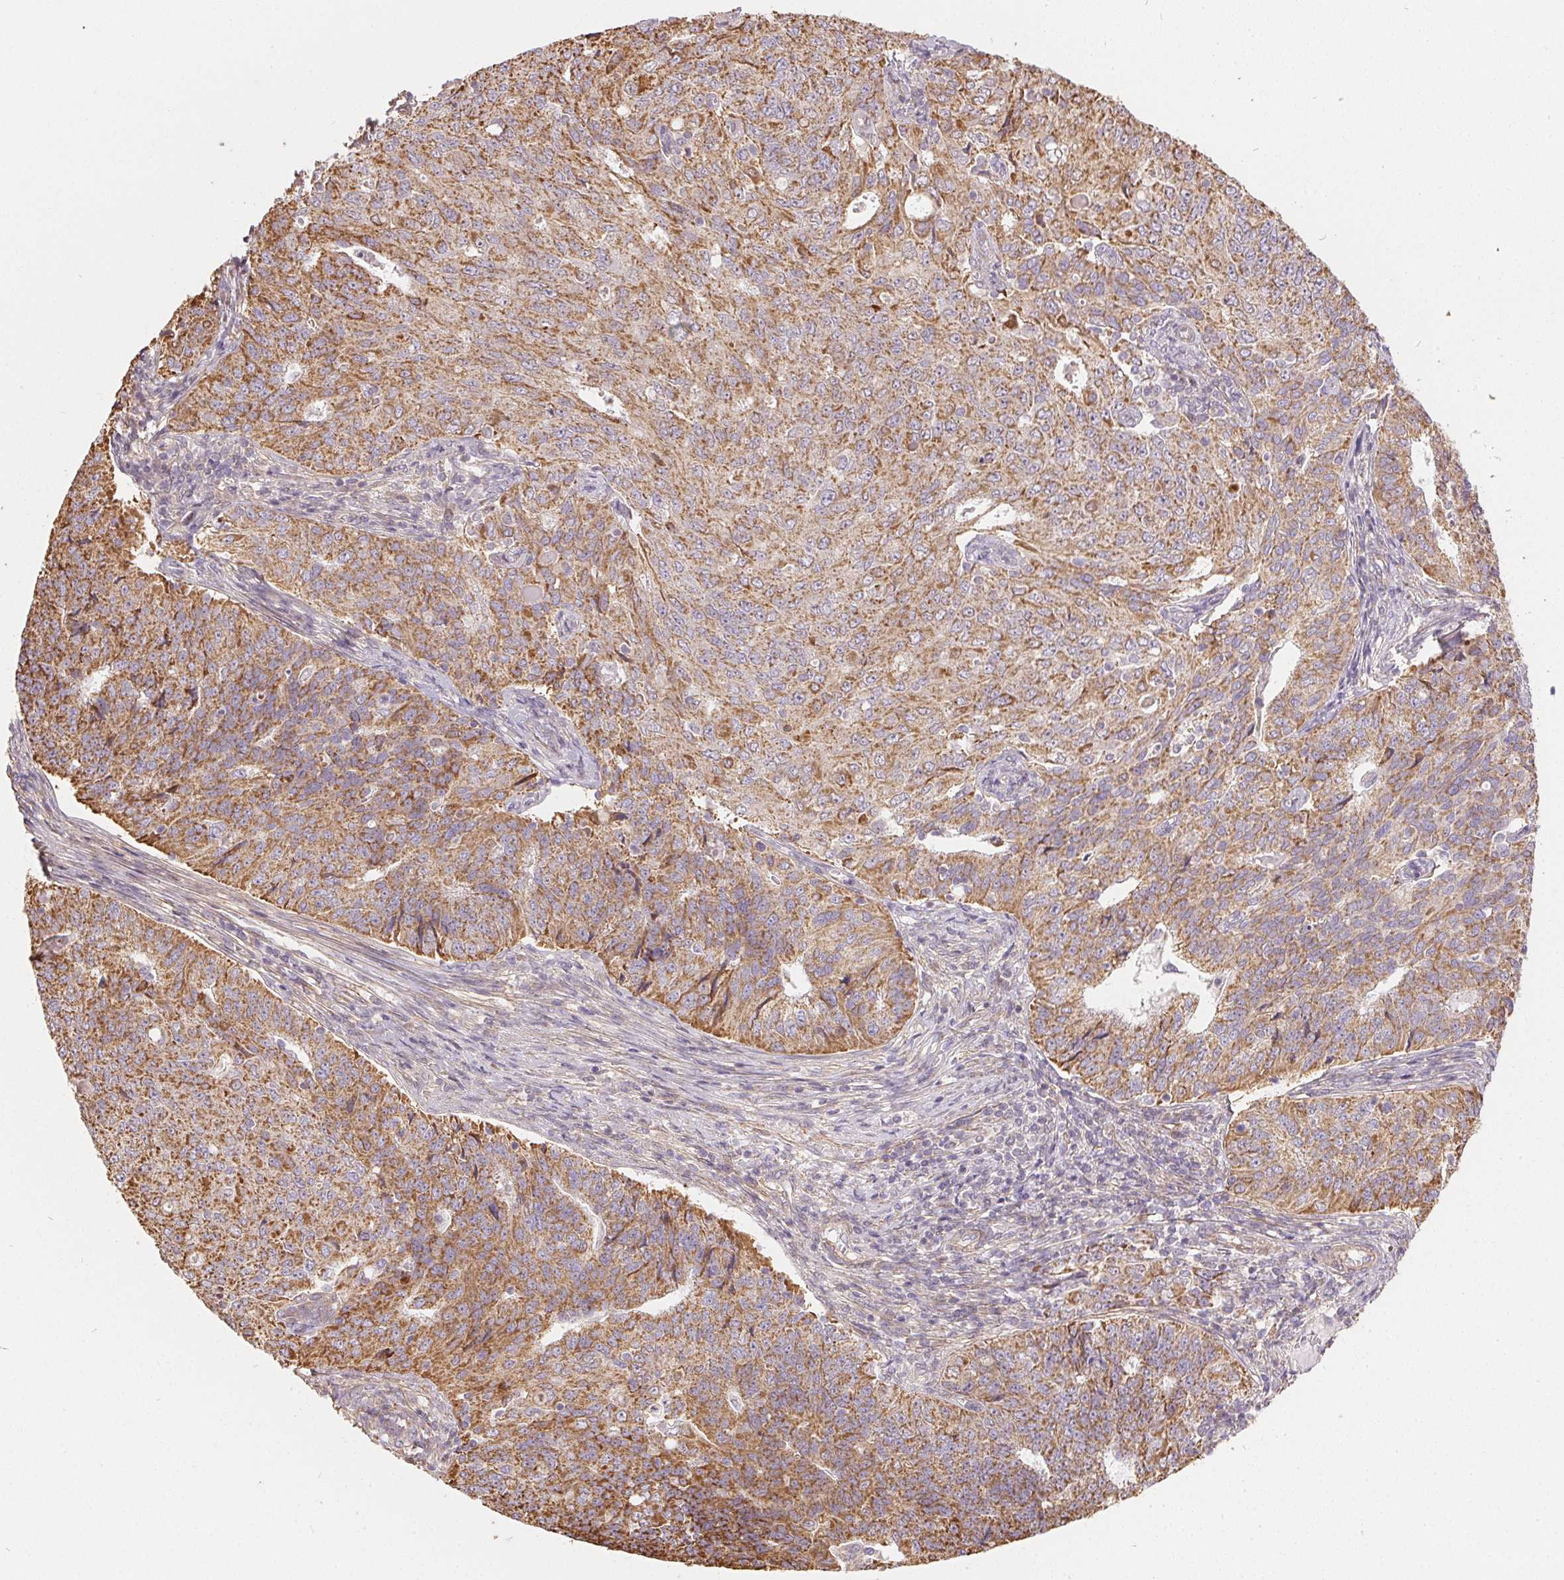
{"staining": {"intensity": "moderate", "quantity": ">75%", "location": "cytoplasmic/membranous"}, "tissue": "endometrial cancer", "cell_type": "Tumor cells", "image_type": "cancer", "snomed": [{"axis": "morphology", "description": "Adenocarcinoma, NOS"}, {"axis": "topography", "description": "Endometrium"}], "caption": "Brown immunohistochemical staining in endometrial cancer (adenocarcinoma) reveals moderate cytoplasmic/membranous expression in about >75% of tumor cells.", "gene": "REV3L", "patient": {"sex": "female", "age": 43}}